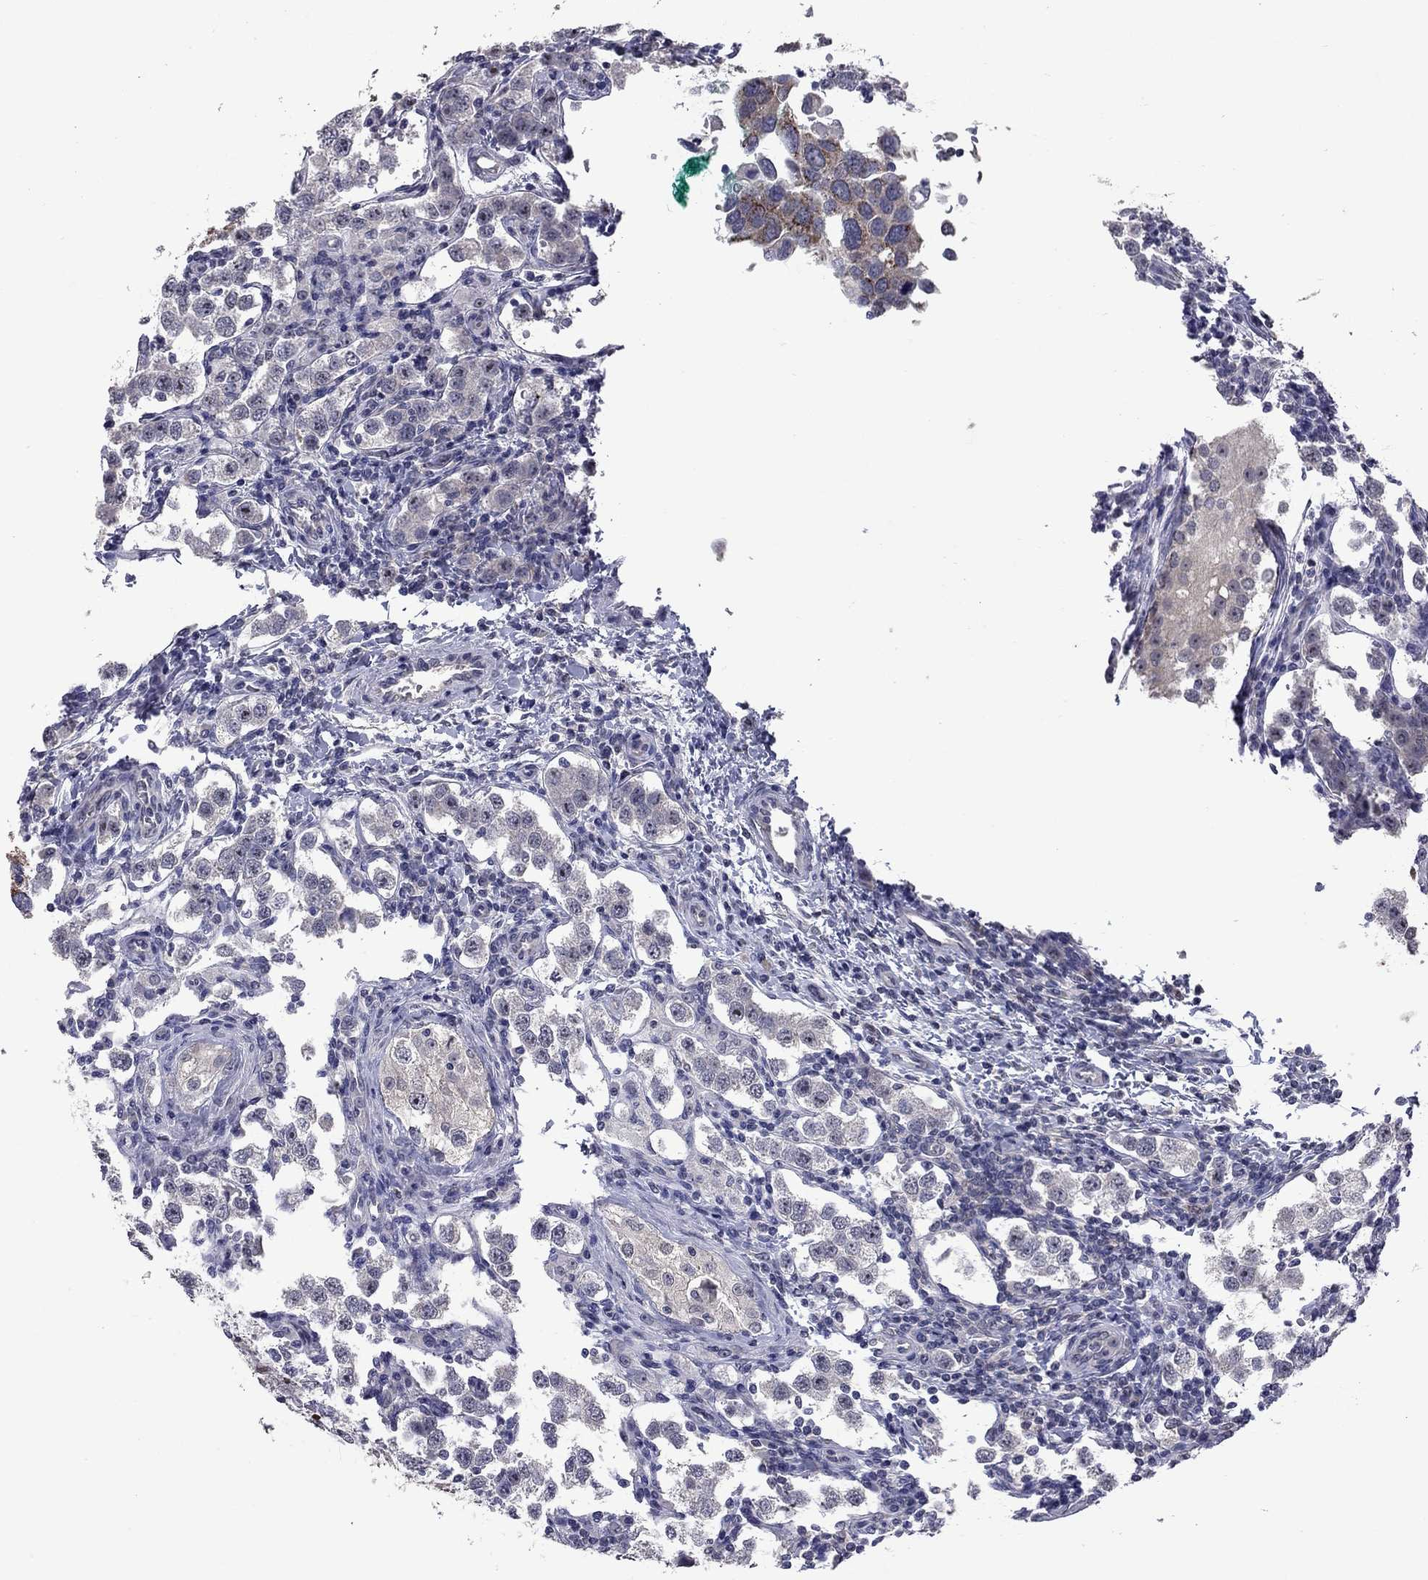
{"staining": {"intensity": "negative", "quantity": "none", "location": "none"}, "tissue": "testis cancer", "cell_type": "Tumor cells", "image_type": "cancer", "snomed": [{"axis": "morphology", "description": "Seminoma, NOS"}, {"axis": "topography", "description": "Testis"}], "caption": "Tumor cells show no significant positivity in testis seminoma. (DAB (3,3'-diaminobenzidine) immunohistochemistry with hematoxylin counter stain).", "gene": "SHOC2", "patient": {"sex": "male", "age": 37}}